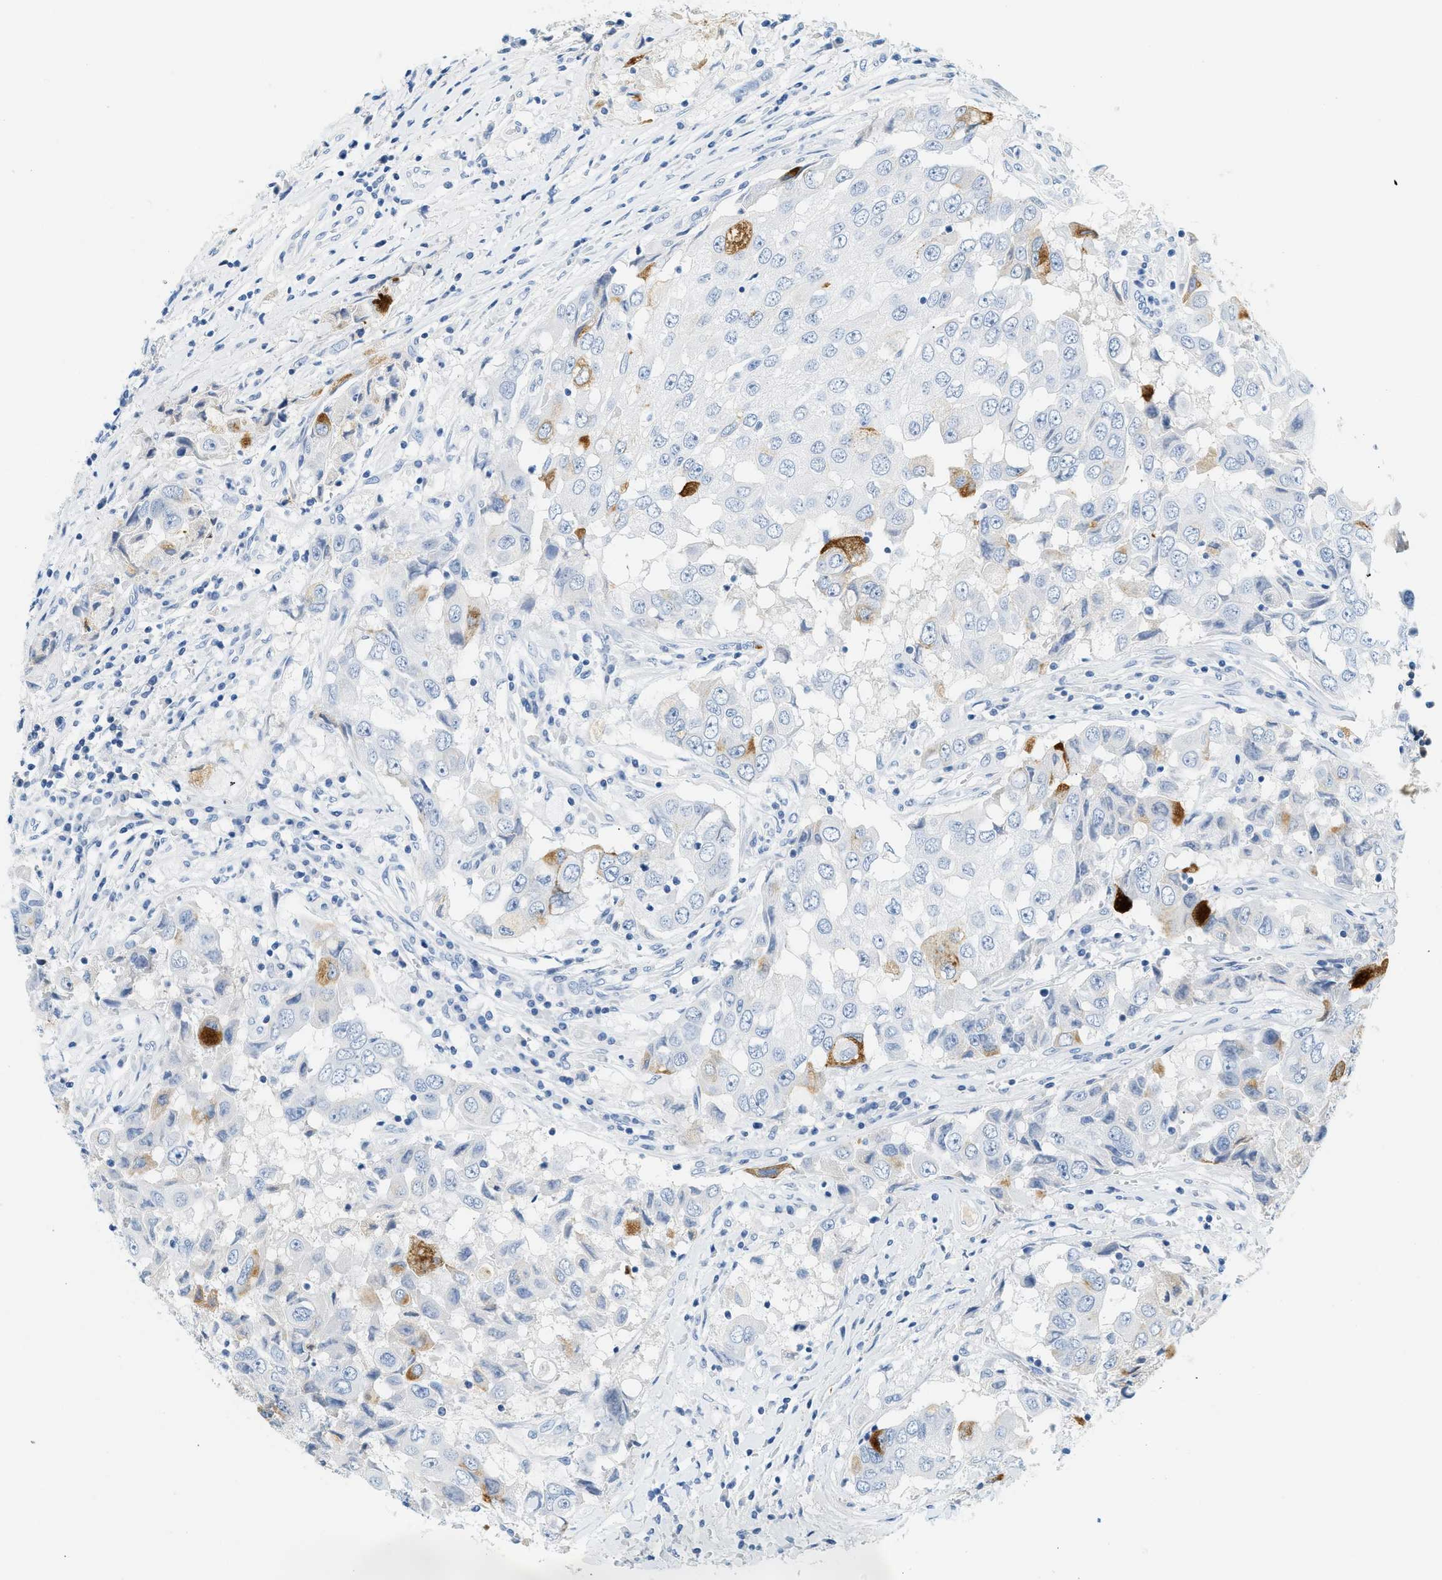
{"staining": {"intensity": "negative", "quantity": "none", "location": "none"}, "tissue": "breast cancer", "cell_type": "Tumor cells", "image_type": "cancer", "snomed": [{"axis": "morphology", "description": "Duct carcinoma"}, {"axis": "topography", "description": "Breast"}], "caption": "High power microscopy photomicrograph of an immunohistochemistry image of breast infiltrating ductal carcinoma, revealing no significant staining in tumor cells. Brightfield microscopy of immunohistochemistry stained with DAB (3,3'-diaminobenzidine) (brown) and hematoxylin (blue), captured at high magnification.", "gene": "LCN2", "patient": {"sex": "female", "age": 27}}